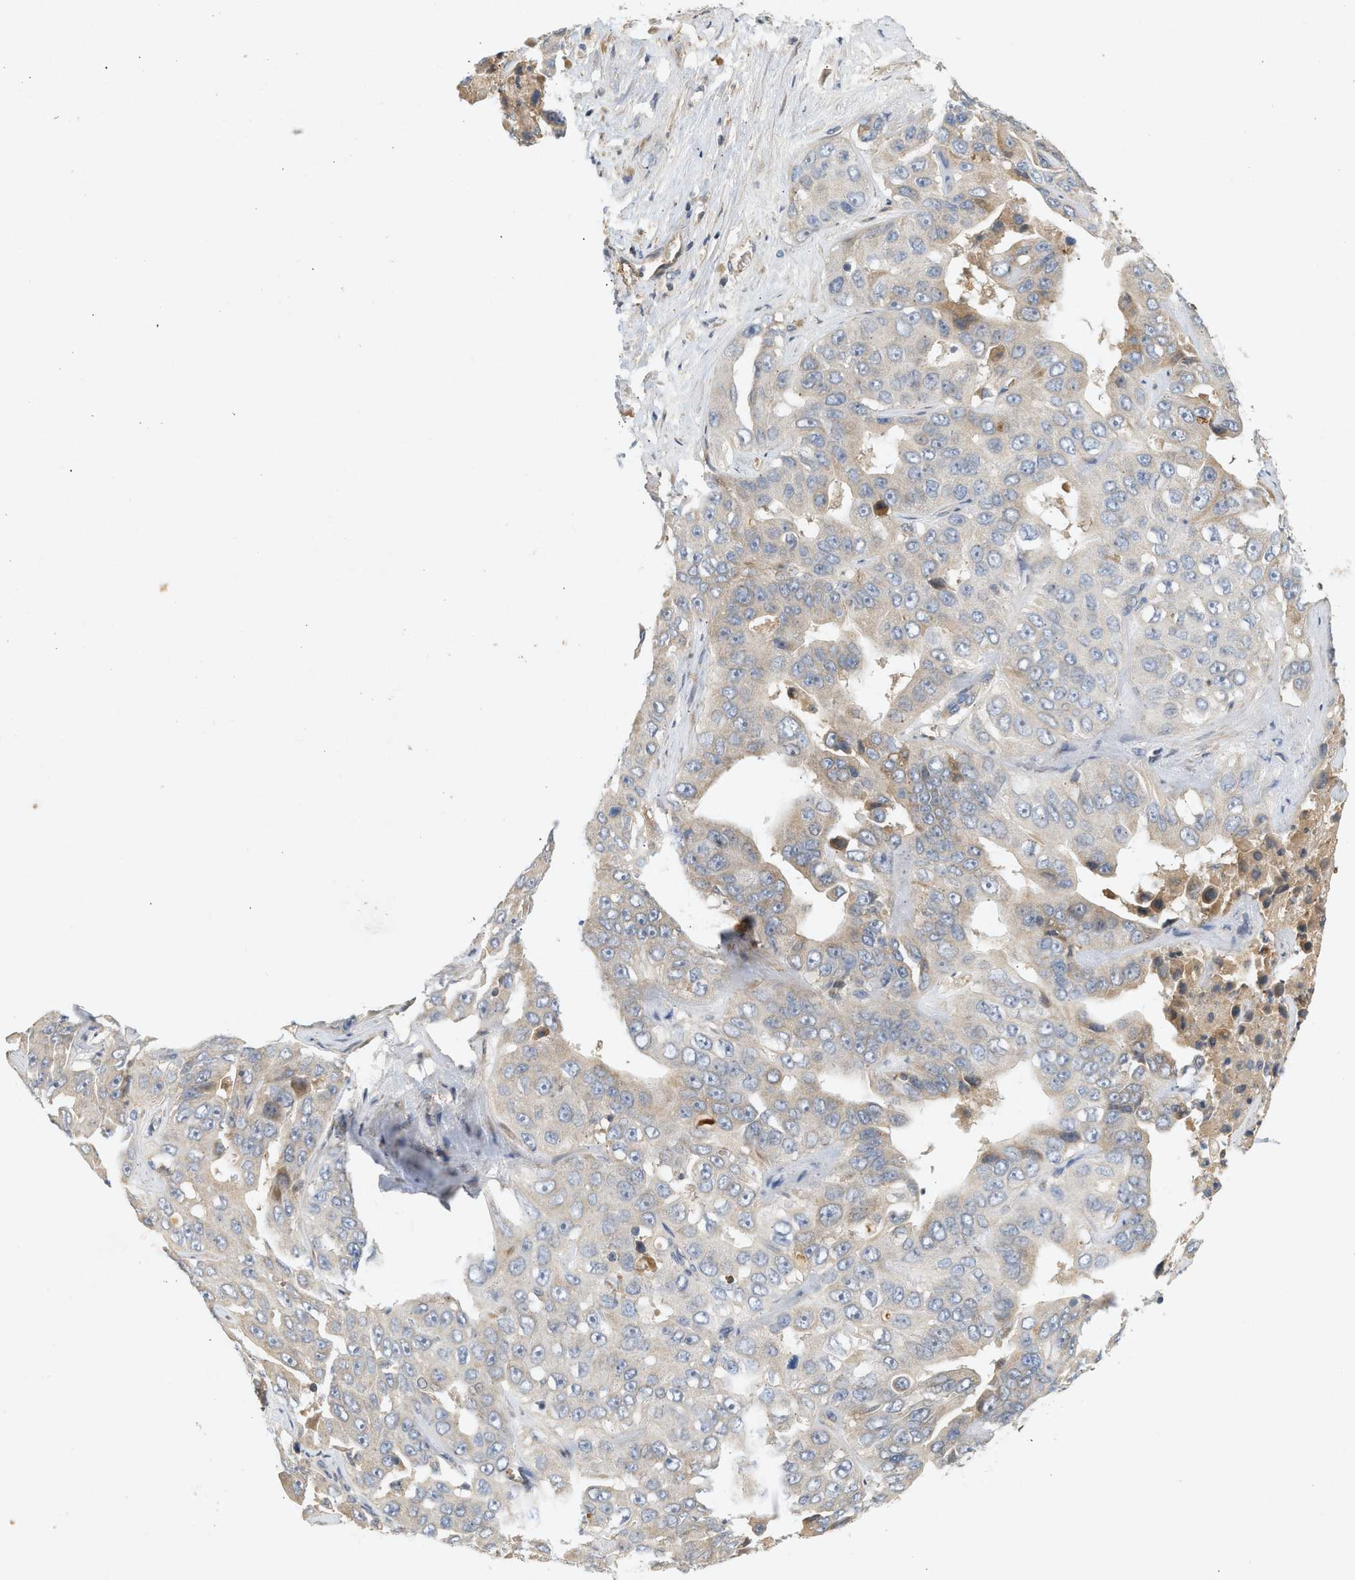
{"staining": {"intensity": "weak", "quantity": "<25%", "location": "cytoplasmic/membranous"}, "tissue": "liver cancer", "cell_type": "Tumor cells", "image_type": "cancer", "snomed": [{"axis": "morphology", "description": "Cholangiocarcinoma"}, {"axis": "topography", "description": "Liver"}], "caption": "Liver cholangiocarcinoma stained for a protein using IHC exhibits no expression tumor cells.", "gene": "F8", "patient": {"sex": "female", "age": 52}}